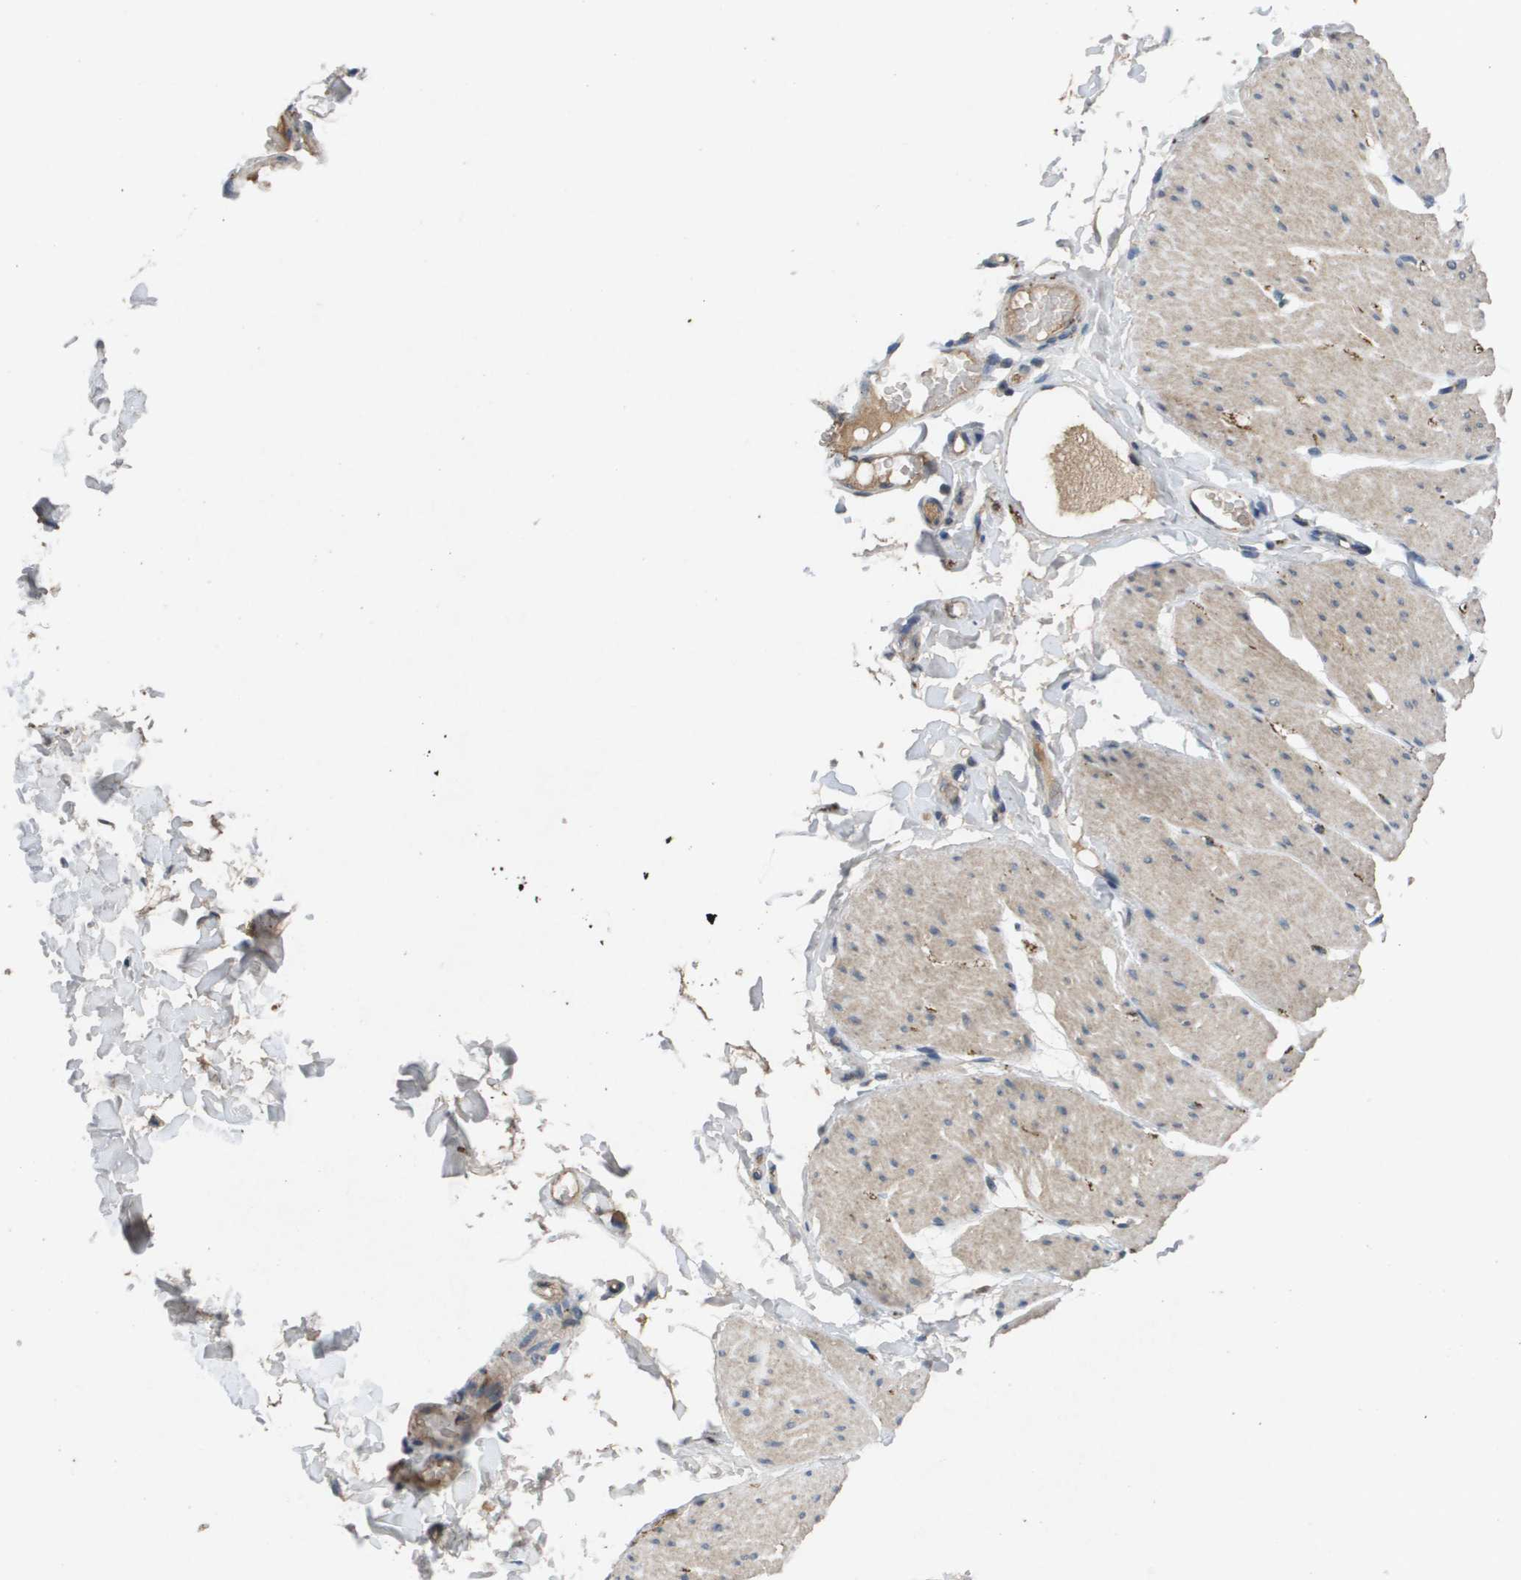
{"staining": {"intensity": "weak", "quantity": "25%-75%", "location": "cytoplasmic/membranous"}, "tissue": "smooth muscle", "cell_type": "Smooth muscle cells", "image_type": "normal", "snomed": [{"axis": "morphology", "description": "Normal tissue, NOS"}, {"axis": "topography", "description": "Smooth muscle"}, {"axis": "topography", "description": "Colon"}], "caption": "DAB (3,3'-diaminobenzidine) immunohistochemical staining of unremarkable smooth muscle shows weak cytoplasmic/membranous protein expression in approximately 25%-75% of smooth muscle cells.", "gene": "PROC", "patient": {"sex": "male", "age": 67}}